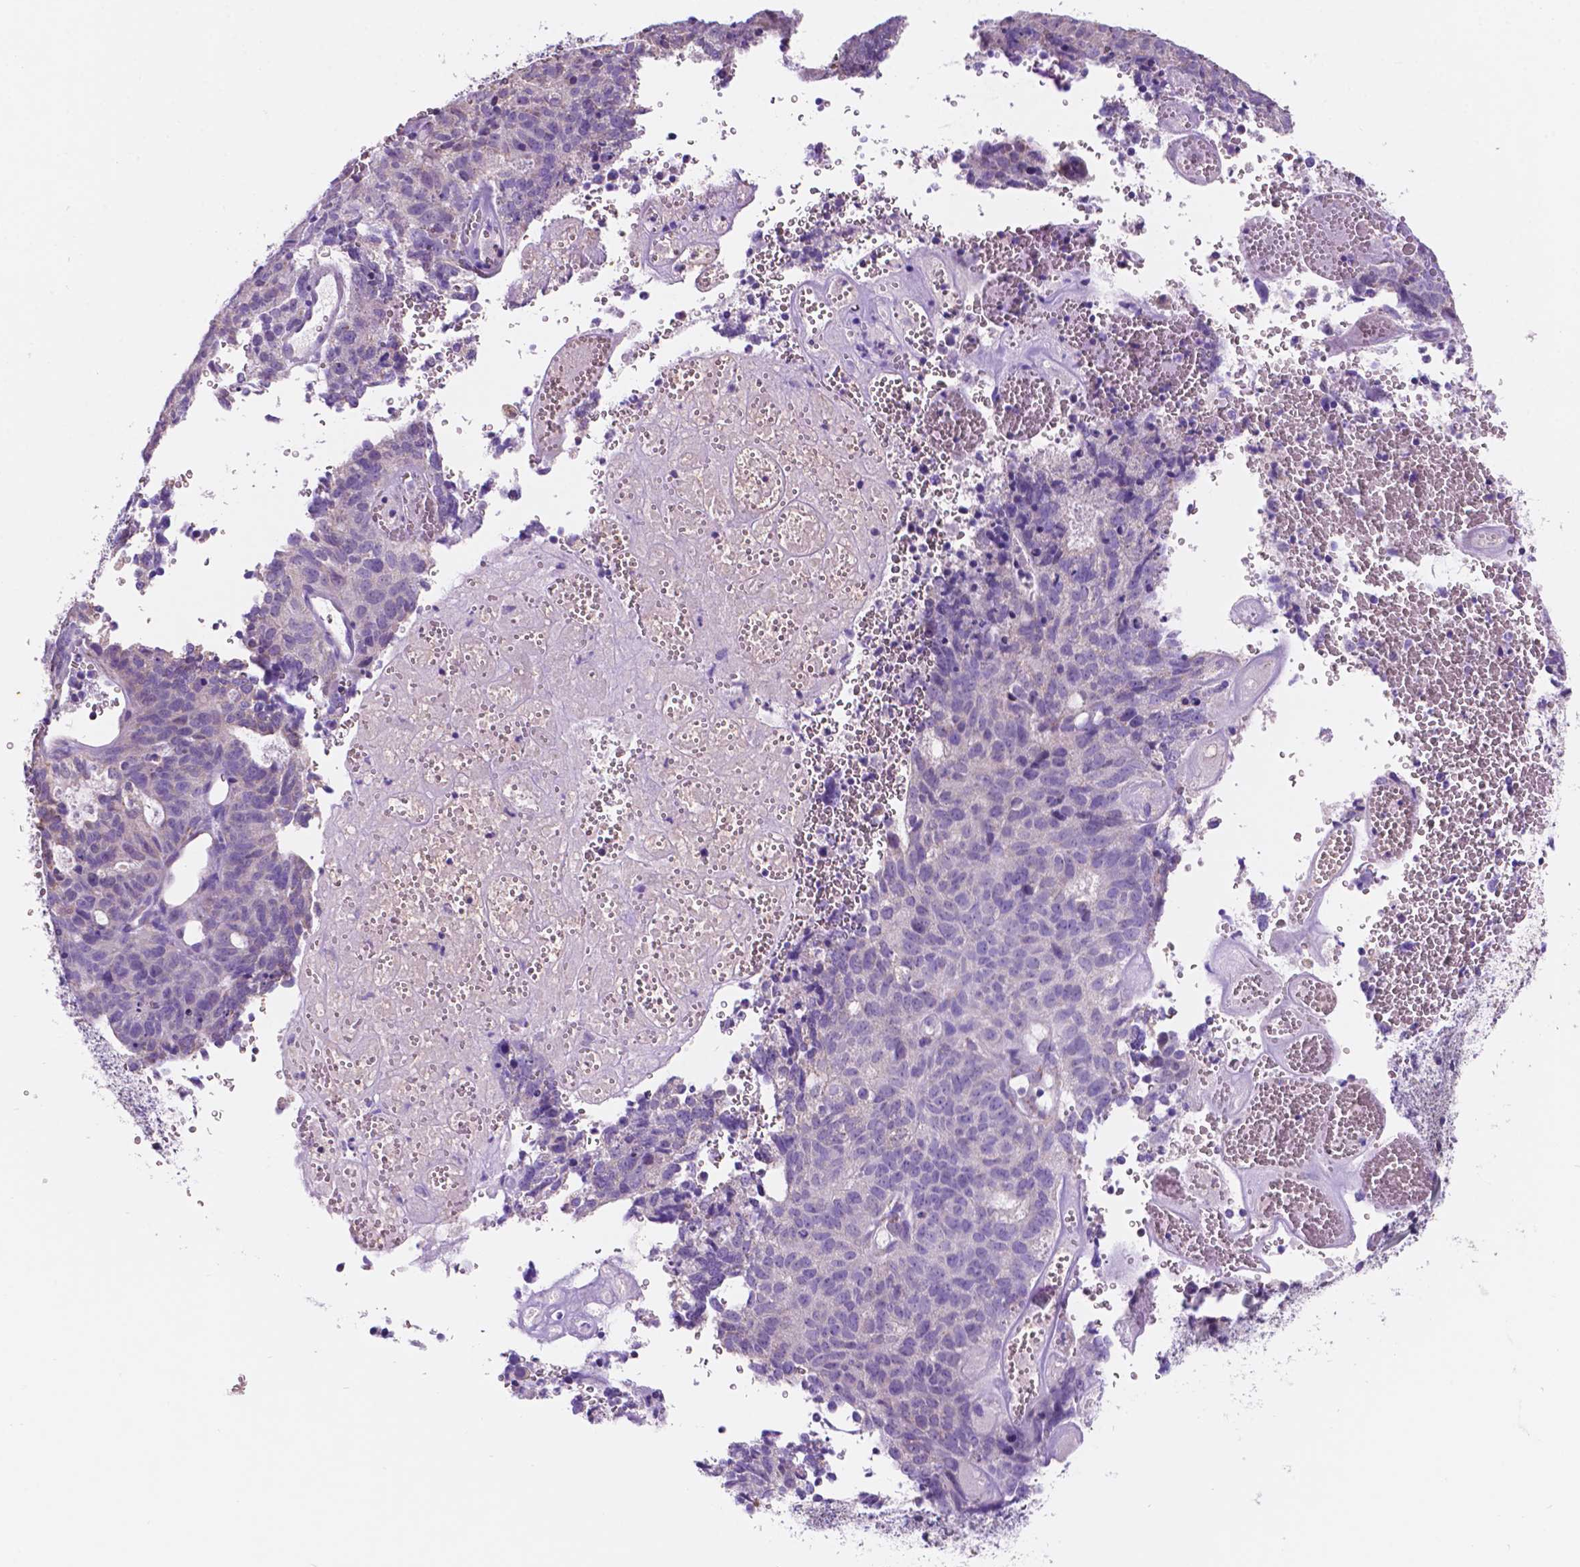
{"staining": {"intensity": "negative", "quantity": "none", "location": "none"}, "tissue": "cervical cancer", "cell_type": "Tumor cells", "image_type": "cancer", "snomed": [{"axis": "morphology", "description": "Adenocarcinoma, NOS"}, {"axis": "topography", "description": "Cervix"}], "caption": "High magnification brightfield microscopy of cervical adenocarcinoma stained with DAB (brown) and counterstained with hematoxylin (blue): tumor cells show no significant positivity.", "gene": "TRPV5", "patient": {"sex": "female", "age": 38}}